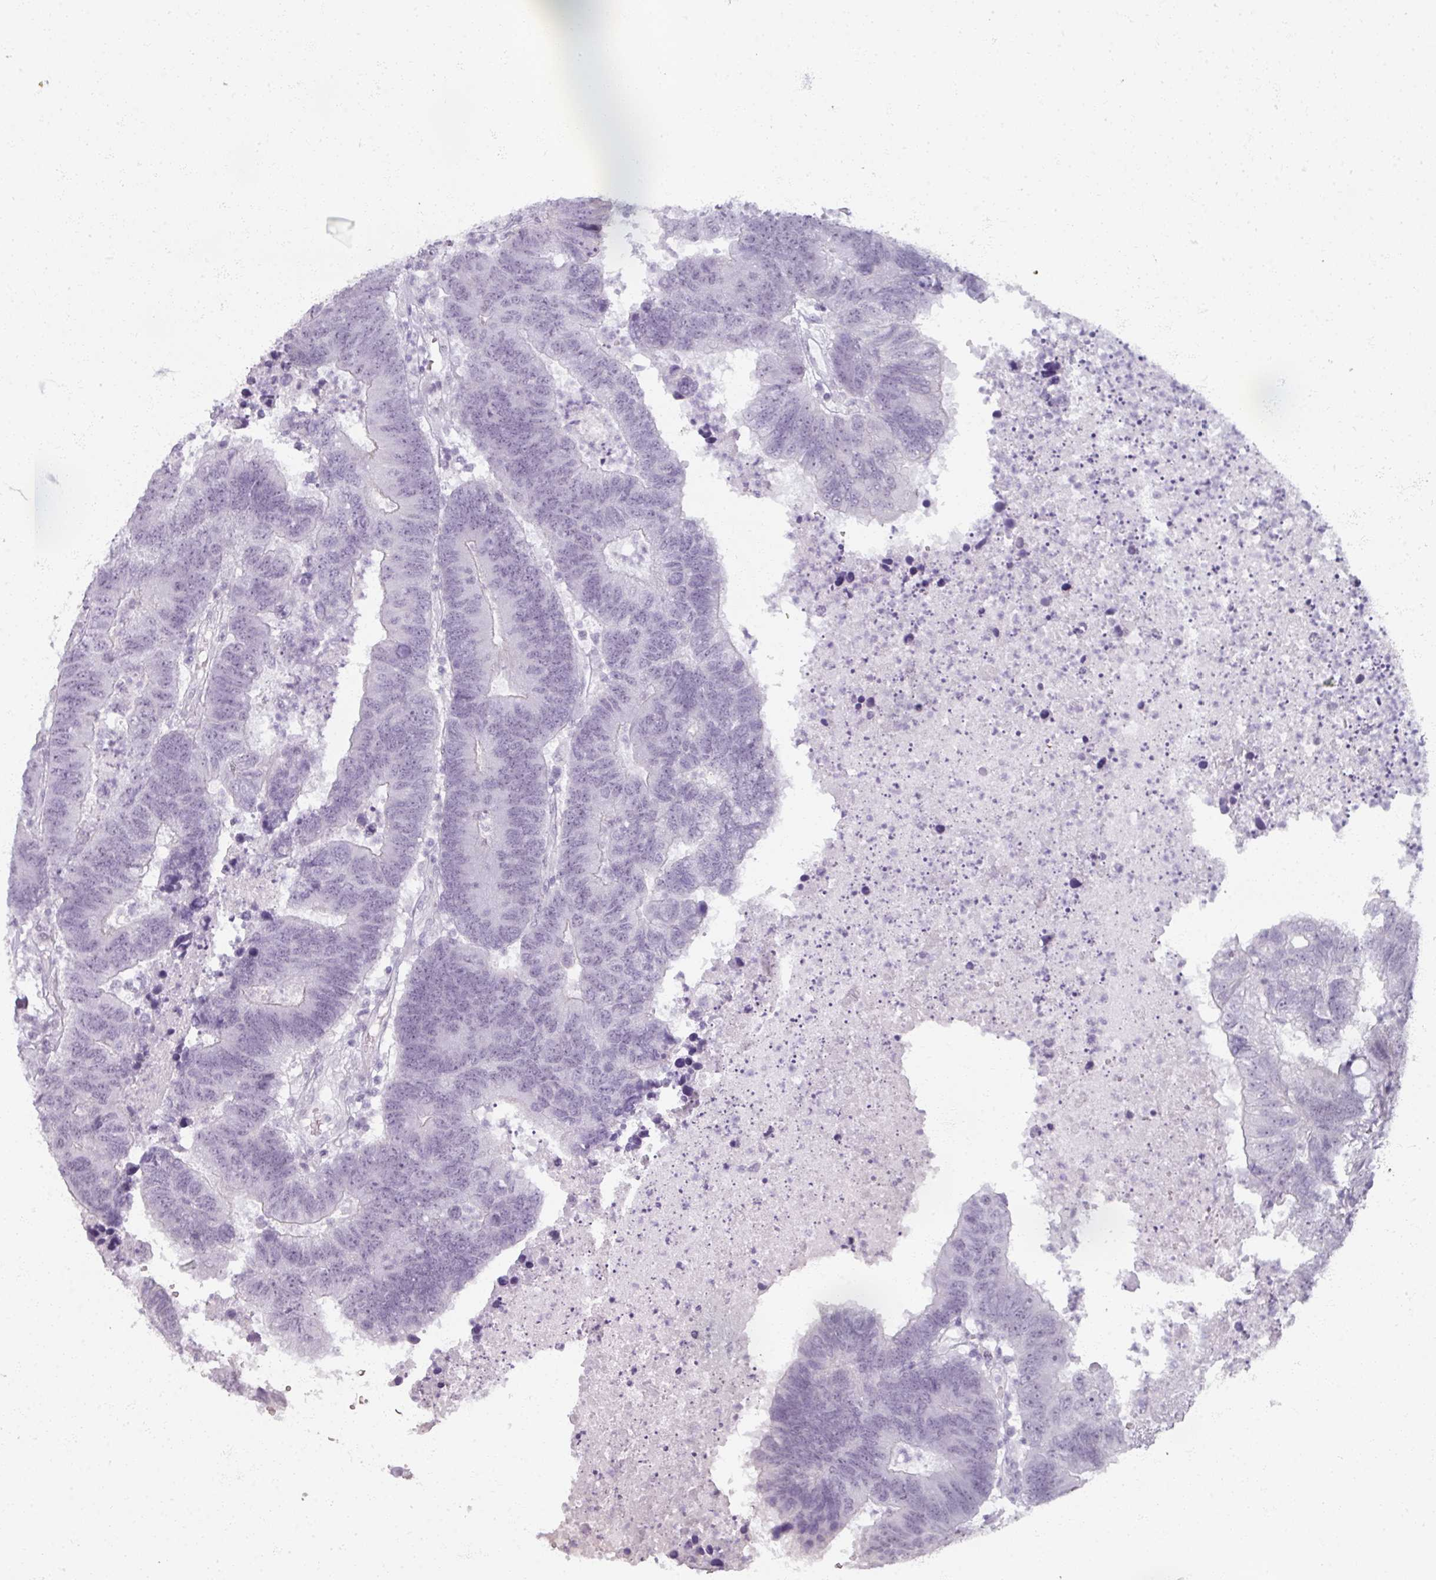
{"staining": {"intensity": "negative", "quantity": "none", "location": "none"}, "tissue": "colorectal cancer", "cell_type": "Tumor cells", "image_type": "cancer", "snomed": [{"axis": "morphology", "description": "Adenocarcinoma, NOS"}, {"axis": "topography", "description": "Colon"}], "caption": "Tumor cells show no significant staining in colorectal cancer (adenocarcinoma). (DAB immunohistochemistry visualized using brightfield microscopy, high magnification).", "gene": "RFPL2", "patient": {"sex": "female", "age": 48}}